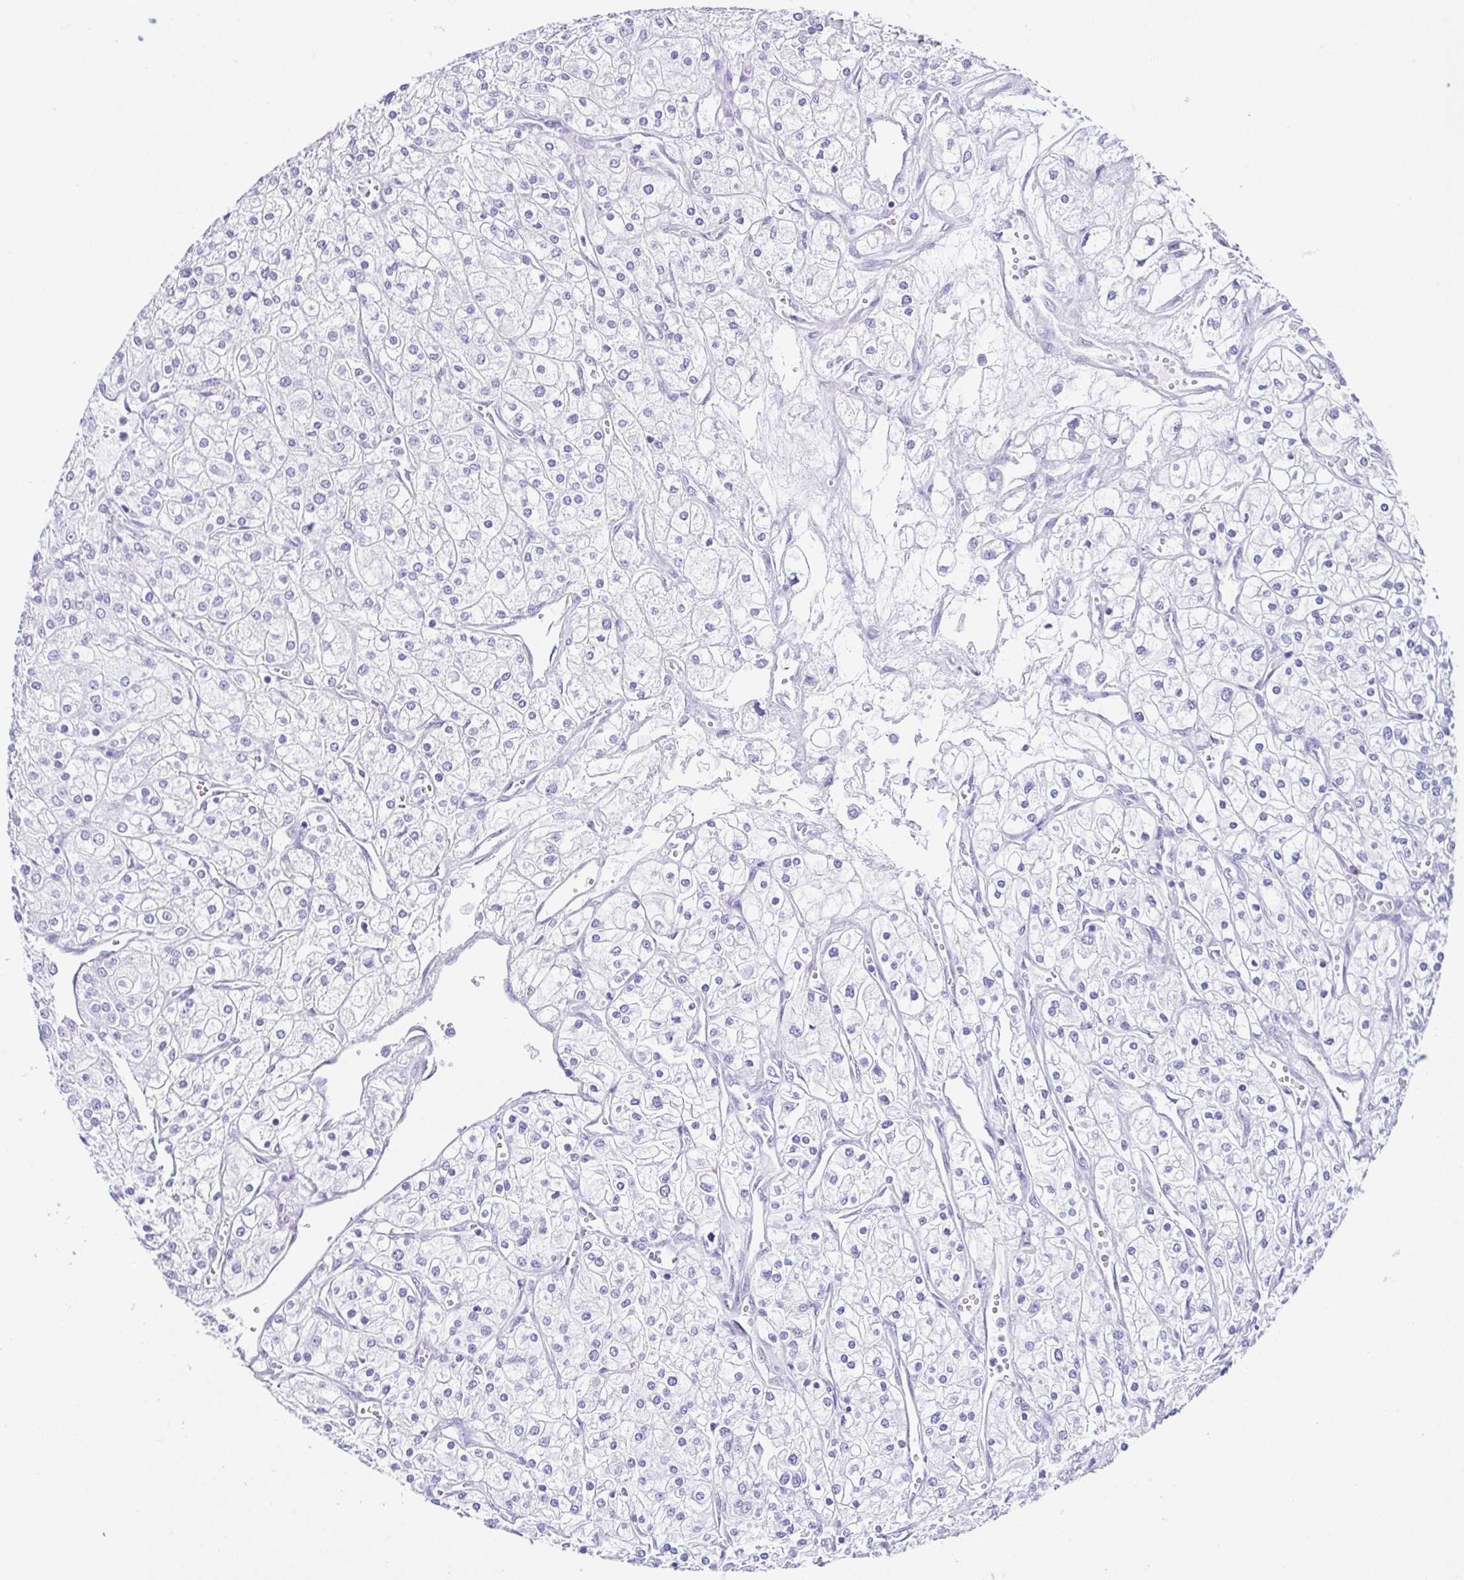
{"staining": {"intensity": "negative", "quantity": "none", "location": "none"}, "tissue": "renal cancer", "cell_type": "Tumor cells", "image_type": "cancer", "snomed": [{"axis": "morphology", "description": "Adenocarcinoma, NOS"}, {"axis": "topography", "description": "Kidney"}], "caption": "Immunohistochemistry image of human adenocarcinoma (renal) stained for a protein (brown), which shows no positivity in tumor cells.", "gene": "ESX1", "patient": {"sex": "male", "age": 80}}